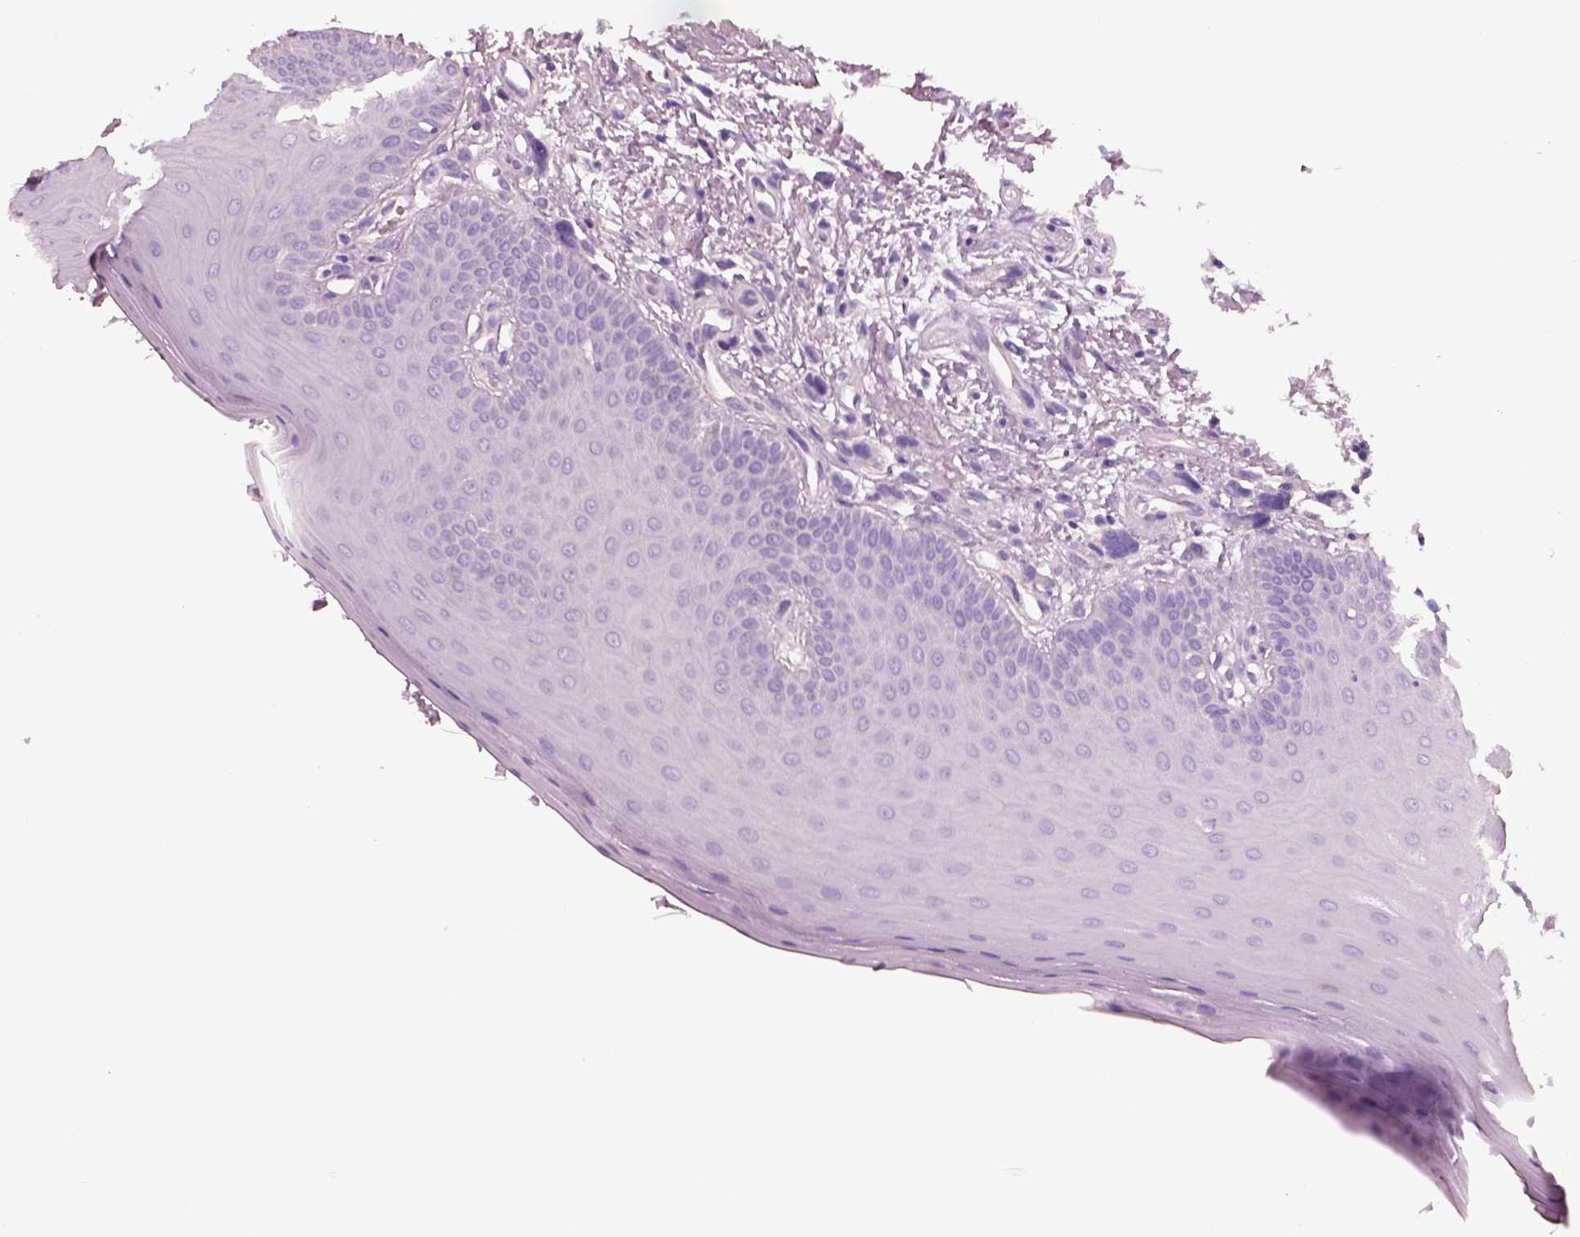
{"staining": {"intensity": "negative", "quantity": "none", "location": "none"}, "tissue": "oral mucosa", "cell_type": "Squamous epithelial cells", "image_type": "normal", "snomed": [{"axis": "morphology", "description": "Normal tissue, NOS"}, {"axis": "morphology", "description": "Normal morphology"}, {"axis": "topography", "description": "Oral tissue"}], "caption": "Immunohistochemistry (IHC) of benign human oral mucosa demonstrates no staining in squamous epithelial cells. The staining was performed using DAB (3,3'-diaminobenzidine) to visualize the protein expression in brown, while the nuclei were stained in blue with hematoxylin (Magnification: 20x).", "gene": "IGLL1", "patient": {"sex": "female", "age": 76}}